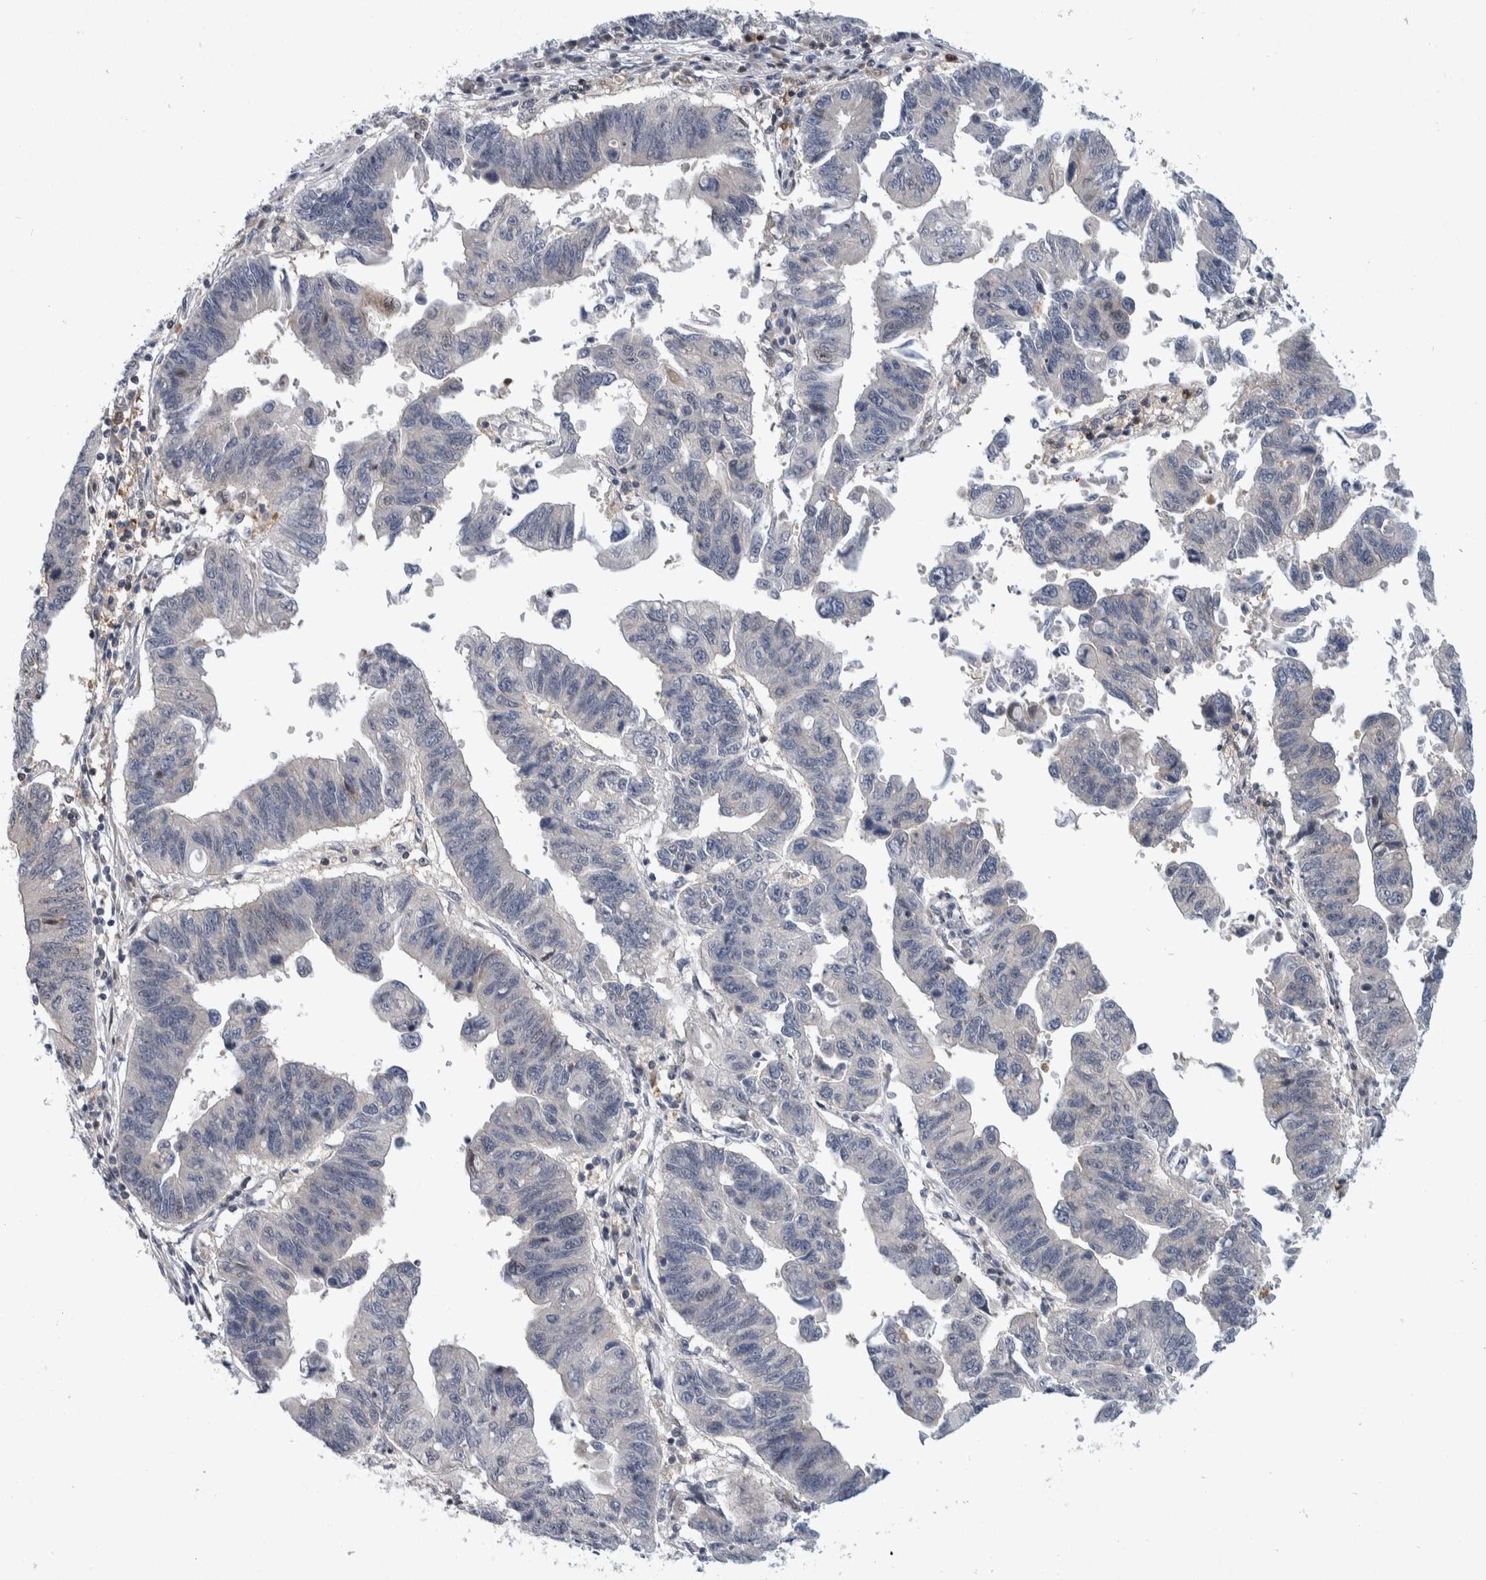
{"staining": {"intensity": "negative", "quantity": "none", "location": "none"}, "tissue": "stomach cancer", "cell_type": "Tumor cells", "image_type": "cancer", "snomed": [{"axis": "morphology", "description": "Adenocarcinoma, NOS"}, {"axis": "topography", "description": "Stomach"}], "caption": "An IHC micrograph of stomach cancer (adenocarcinoma) is shown. There is no staining in tumor cells of stomach cancer (adenocarcinoma).", "gene": "PTPA", "patient": {"sex": "male", "age": 59}}